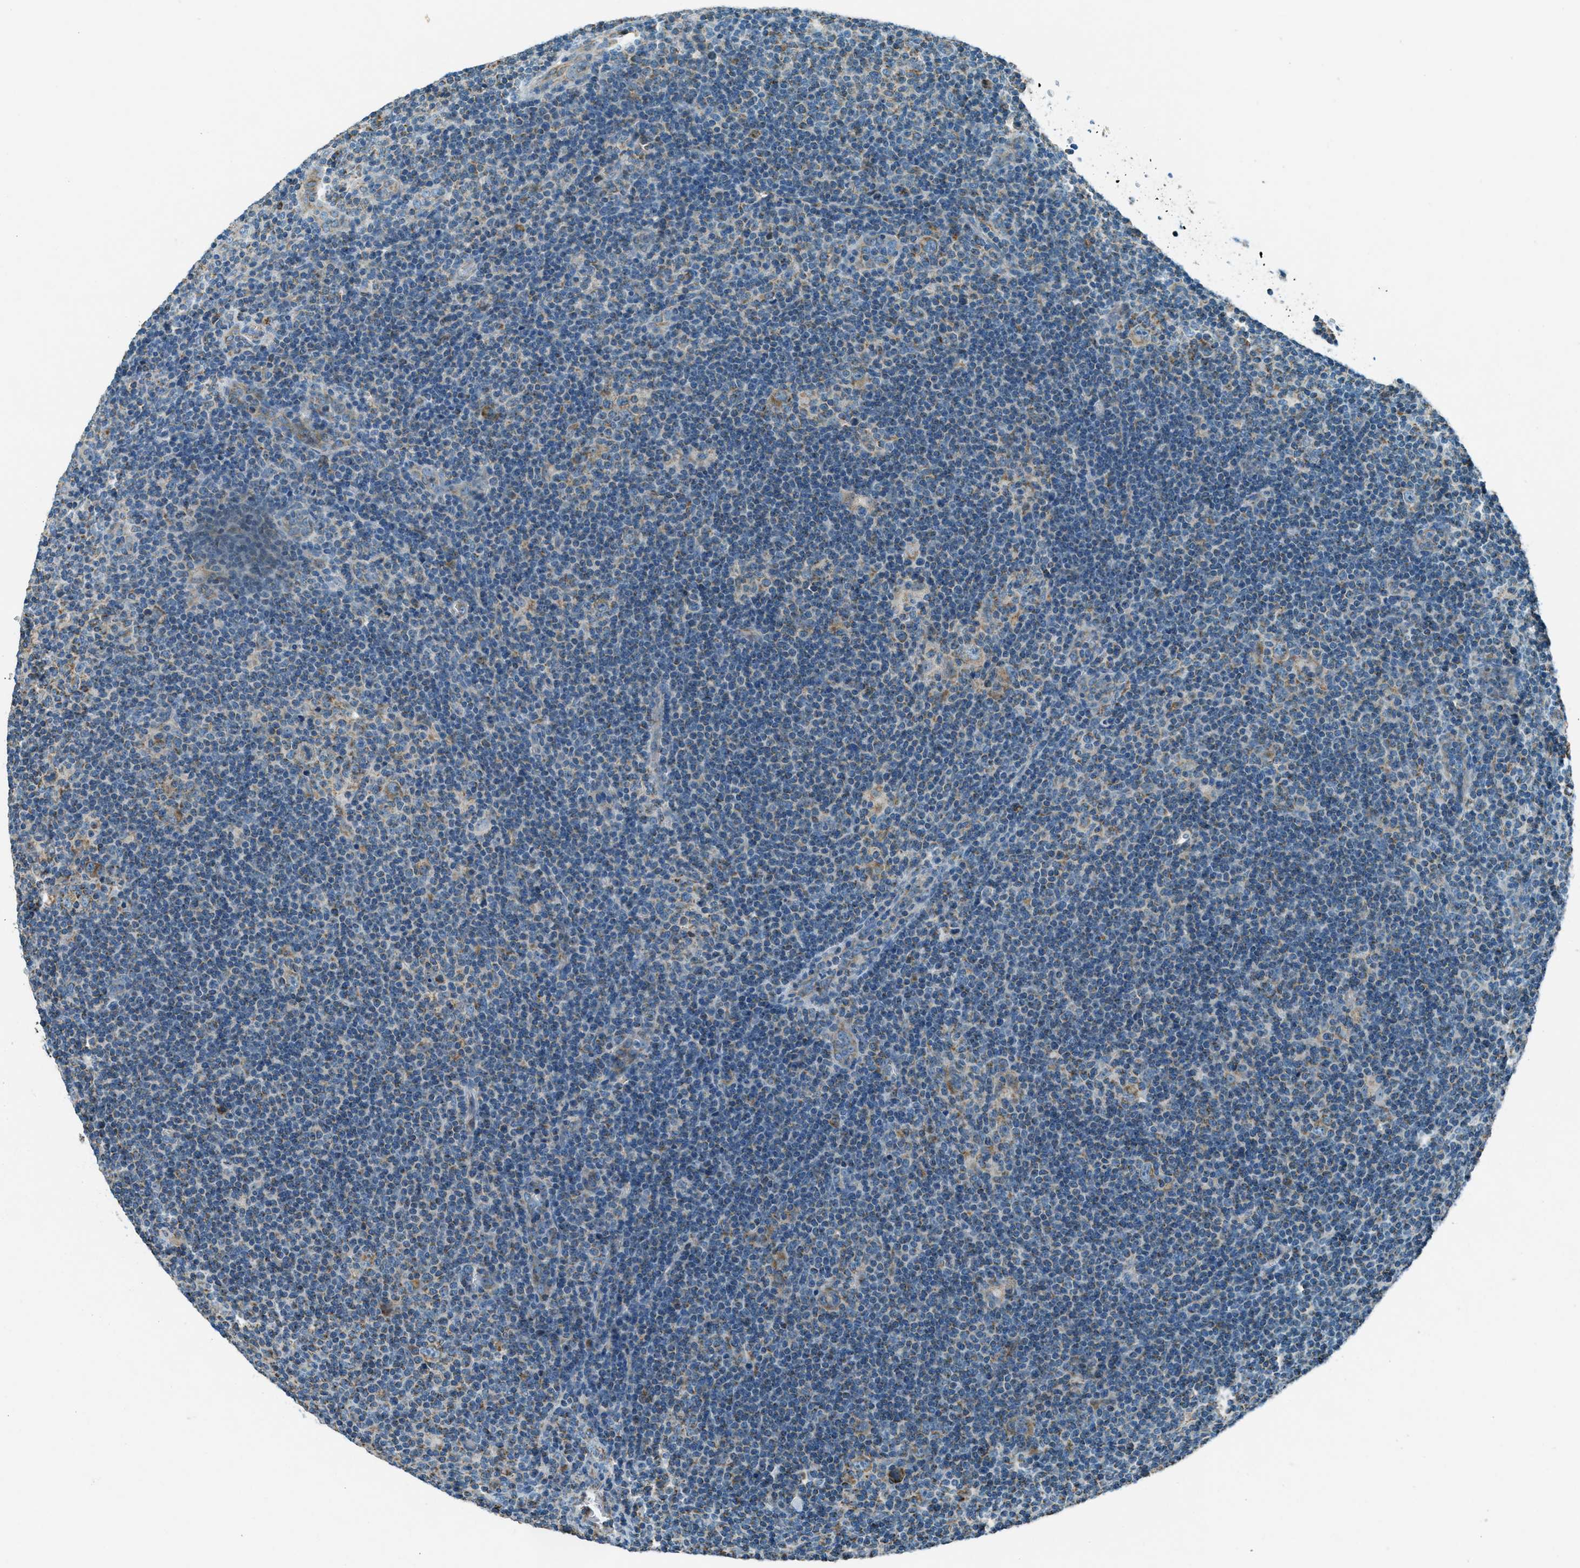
{"staining": {"intensity": "moderate", "quantity": ">75%", "location": "cytoplasmic/membranous"}, "tissue": "lymphoma", "cell_type": "Tumor cells", "image_type": "cancer", "snomed": [{"axis": "morphology", "description": "Hodgkin's disease, NOS"}, {"axis": "topography", "description": "Lymph node"}], "caption": "This micrograph shows immunohistochemistry staining of human Hodgkin's disease, with medium moderate cytoplasmic/membranous staining in about >75% of tumor cells.", "gene": "CHST15", "patient": {"sex": "female", "age": 57}}